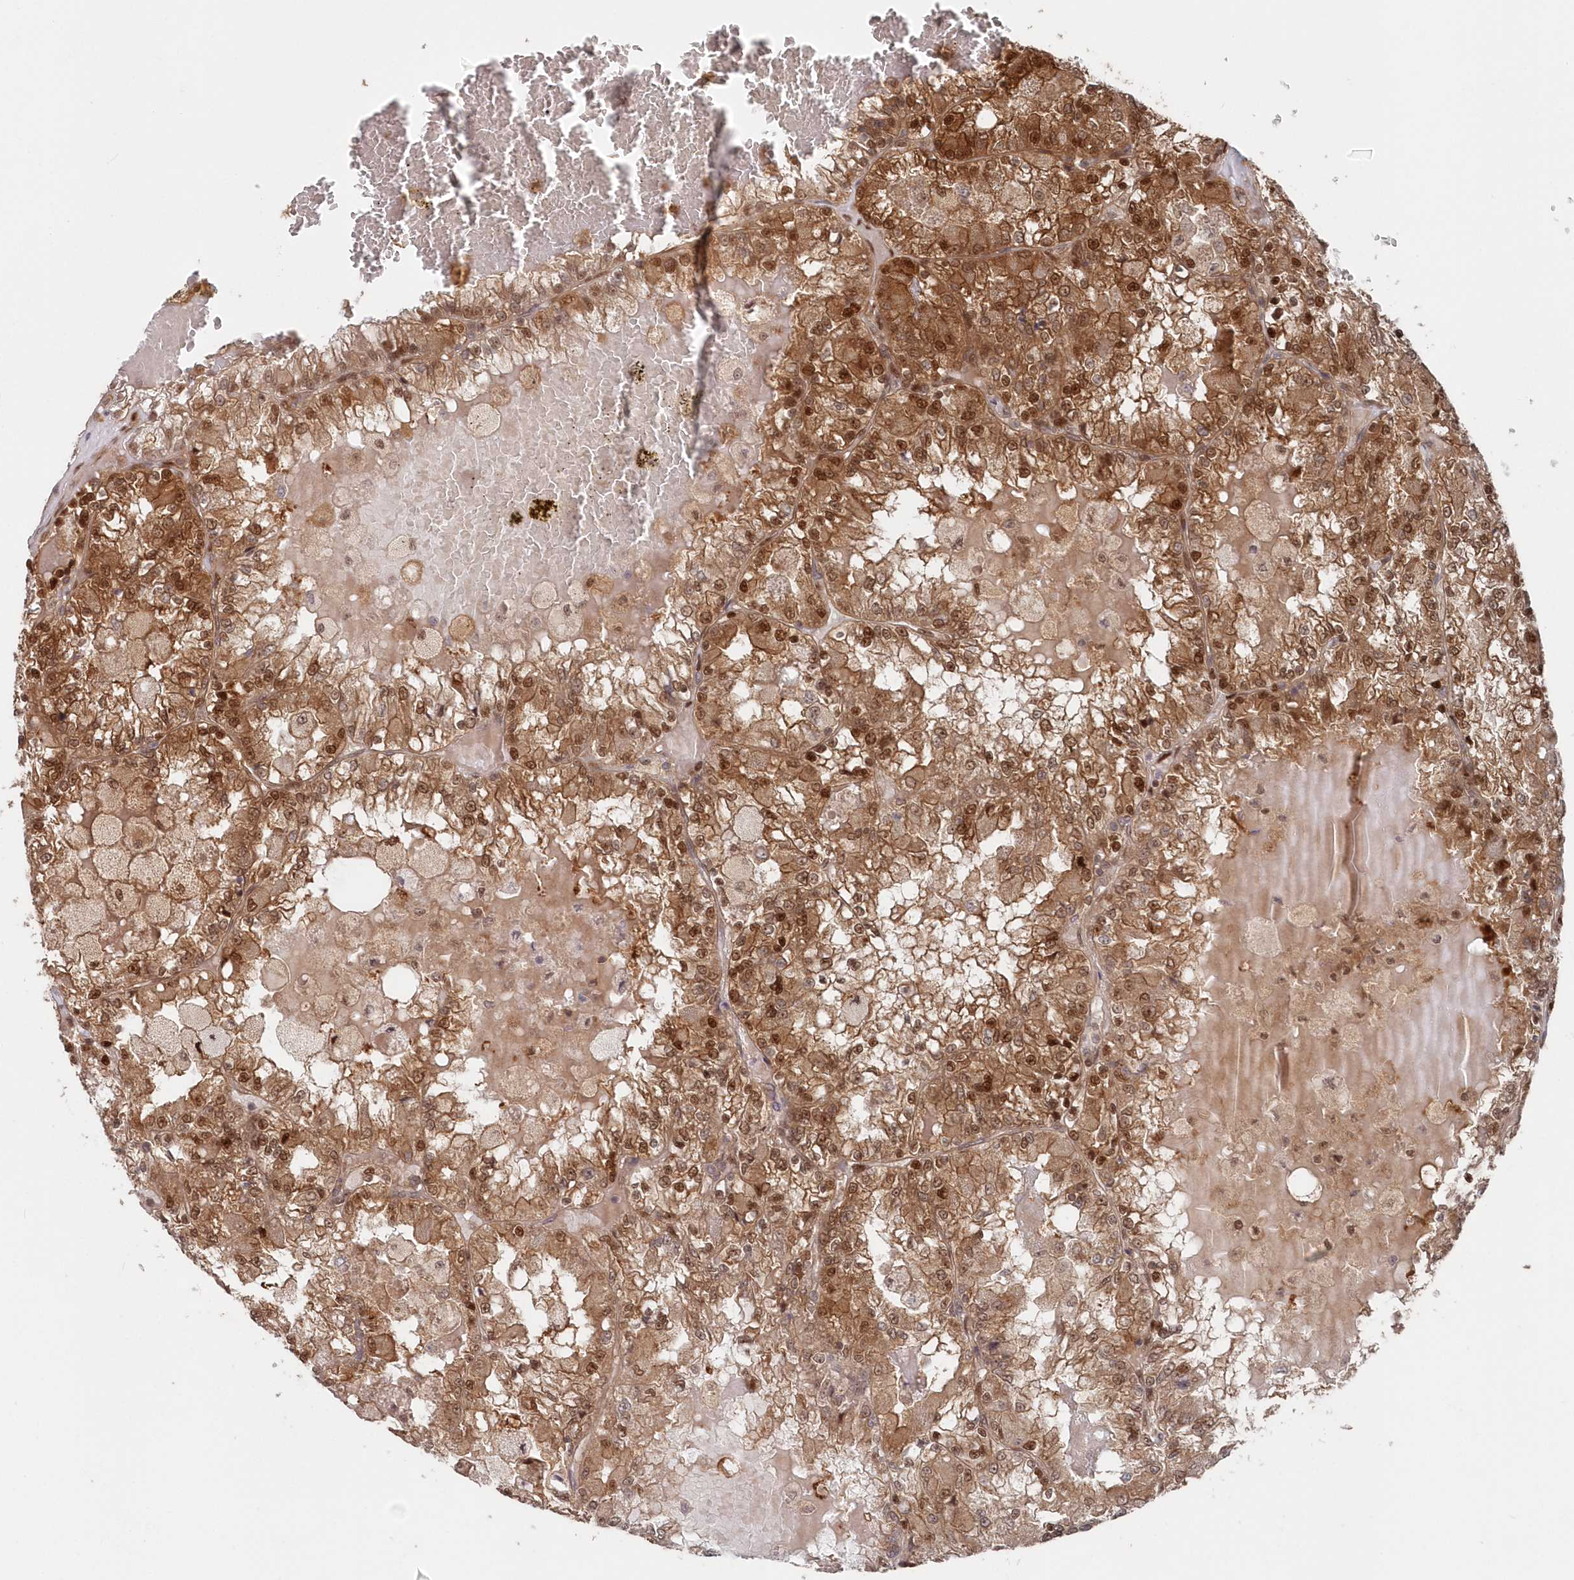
{"staining": {"intensity": "moderate", "quantity": ">75%", "location": "cytoplasmic/membranous,nuclear"}, "tissue": "renal cancer", "cell_type": "Tumor cells", "image_type": "cancer", "snomed": [{"axis": "morphology", "description": "Adenocarcinoma, NOS"}, {"axis": "topography", "description": "Kidney"}], "caption": "Immunohistochemical staining of renal cancer demonstrates medium levels of moderate cytoplasmic/membranous and nuclear protein positivity in about >75% of tumor cells. The protein of interest is stained brown, and the nuclei are stained in blue (DAB (3,3'-diaminobenzidine) IHC with brightfield microscopy, high magnification).", "gene": "ABHD14B", "patient": {"sex": "female", "age": 56}}